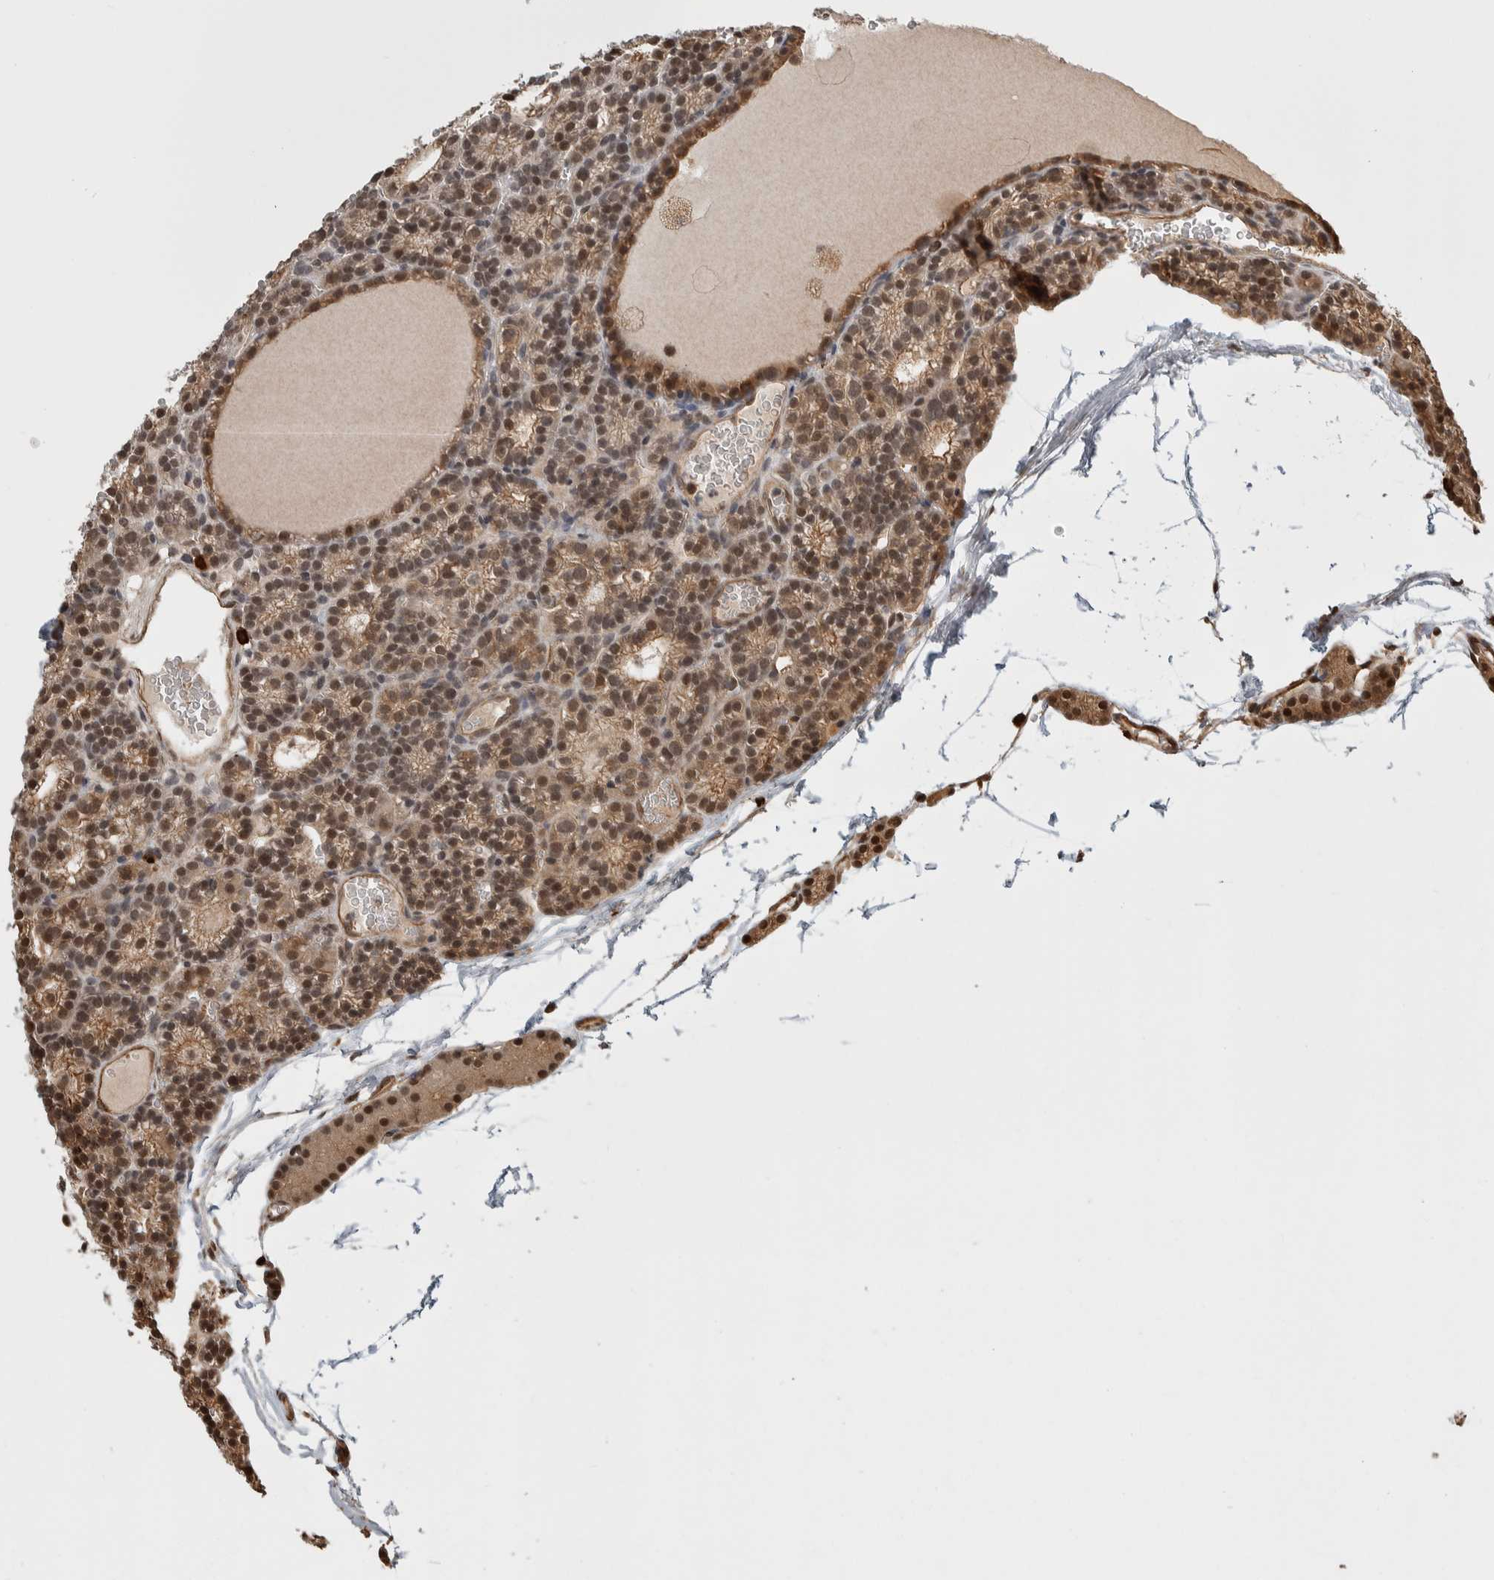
{"staining": {"intensity": "moderate", "quantity": ">75%", "location": "cytoplasmic/membranous,nuclear"}, "tissue": "parathyroid gland", "cell_type": "Glandular cells", "image_type": "normal", "snomed": [{"axis": "morphology", "description": "Normal tissue, NOS"}, {"axis": "morphology", "description": "Adenoma, NOS"}, {"axis": "topography", "description": "Parathyroid gland"}], "caption": "Protein analysis of unremarkable parathyroid gland shows moderate cytoplasmic/membranous,nuclear expression in approximately >75% of glandular cells.", "gene": "ZNF592", "patient": {"sex": "female", "age": 58}}